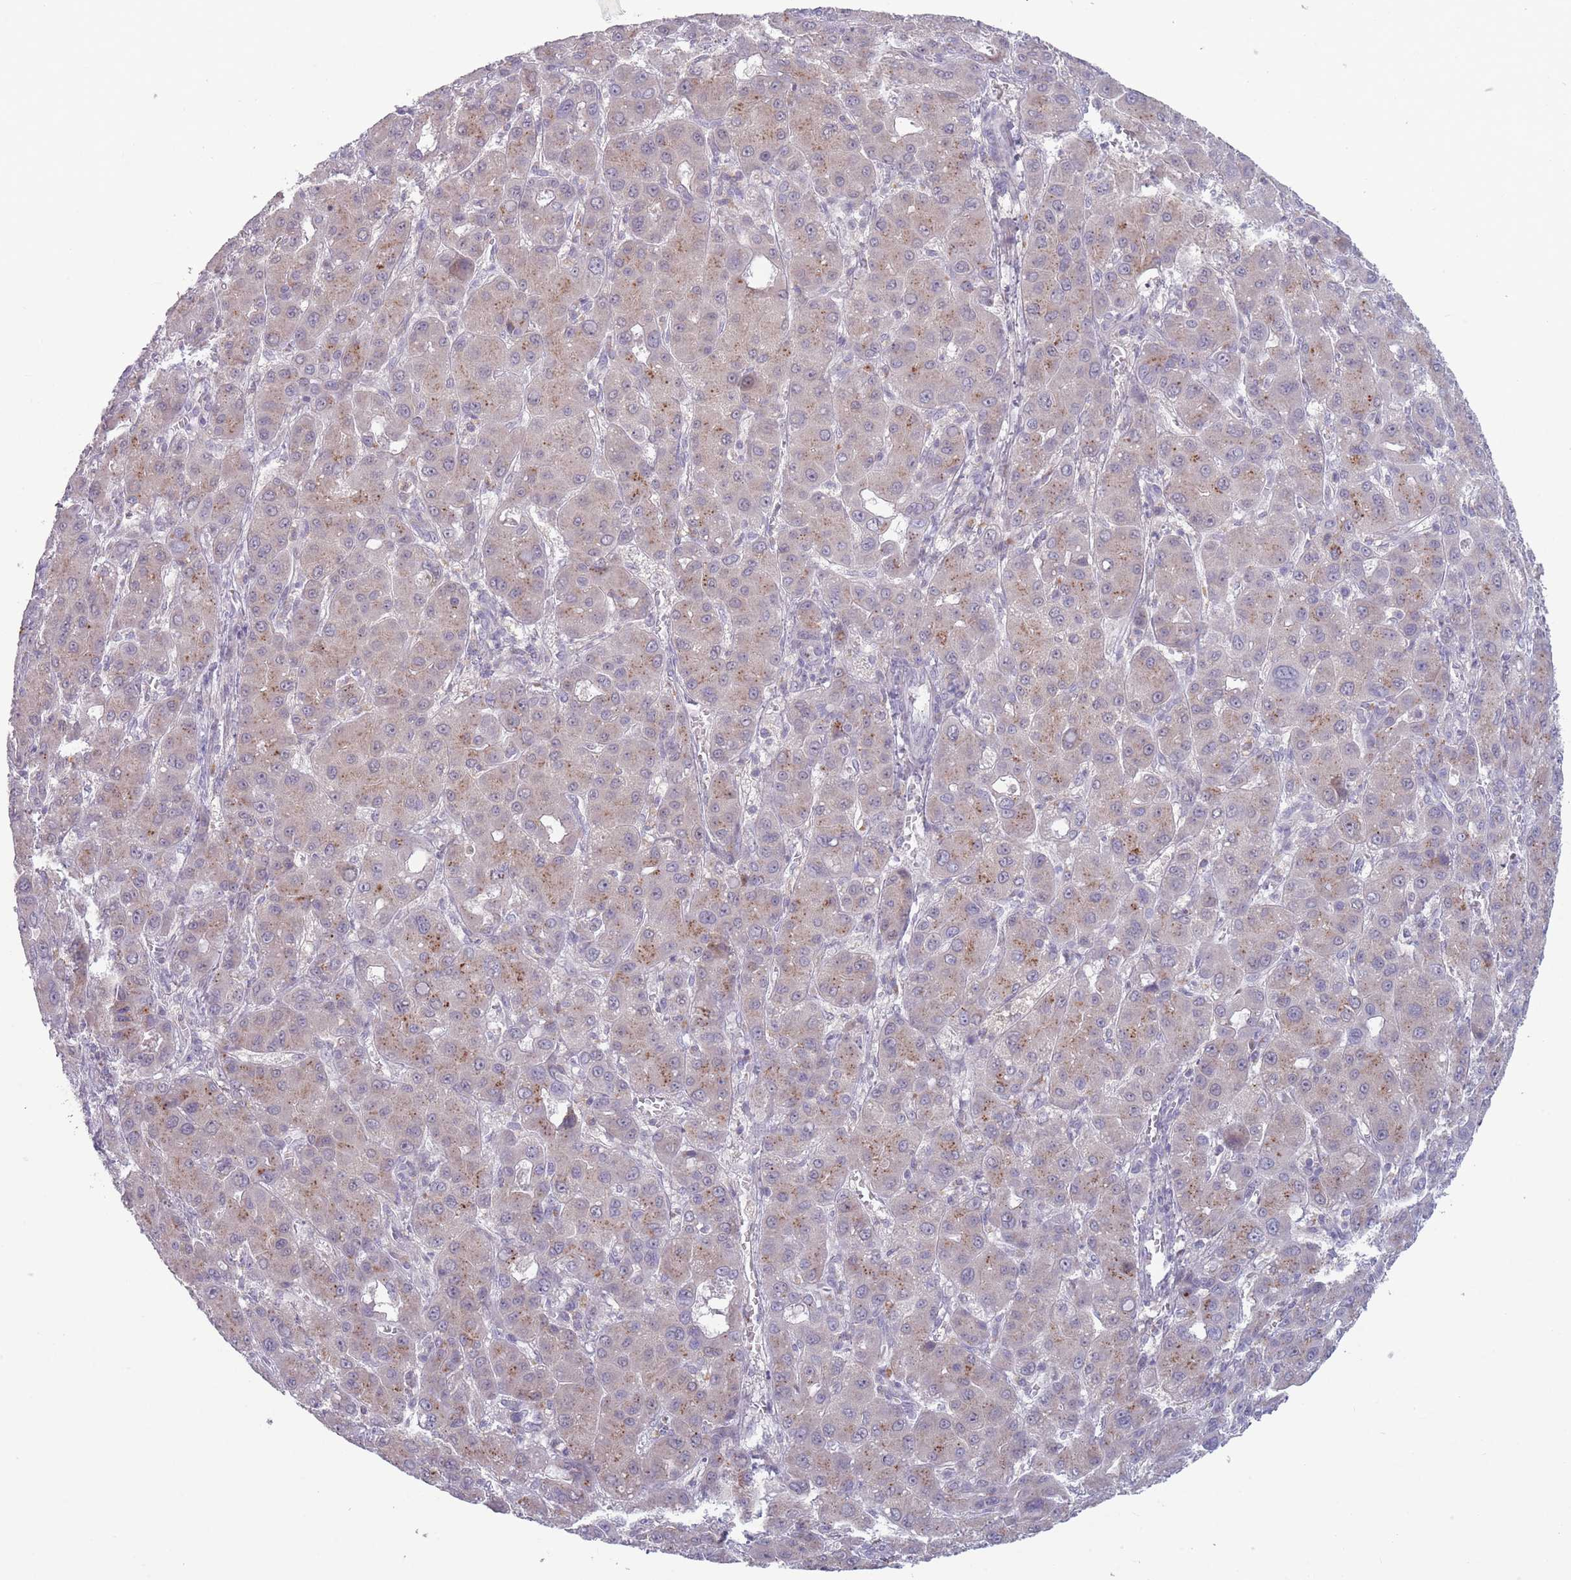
{"staining": {"intensity": "moderate", "quantity": "<25%", "location": "cytoplasmic/membranous"}, "tissue": "liver cancer", "cell_type": "Tumor cells", "image_type": "cancer", "snomed": [{"axis": "morphology", "description": "Carcinoma, Hepatocellular, NOS"}, {"axis": "topography", "description": "Liver"}], "caption": "Protein expression by immunohistochemistry (IHC) shows moderate cytoplasmic/membranous staining in about <25% of tumor cells in liver hepatocellular carcinoma.", "gene": "PAIP2B", "patient": {"sex": "male", "age": 55}}